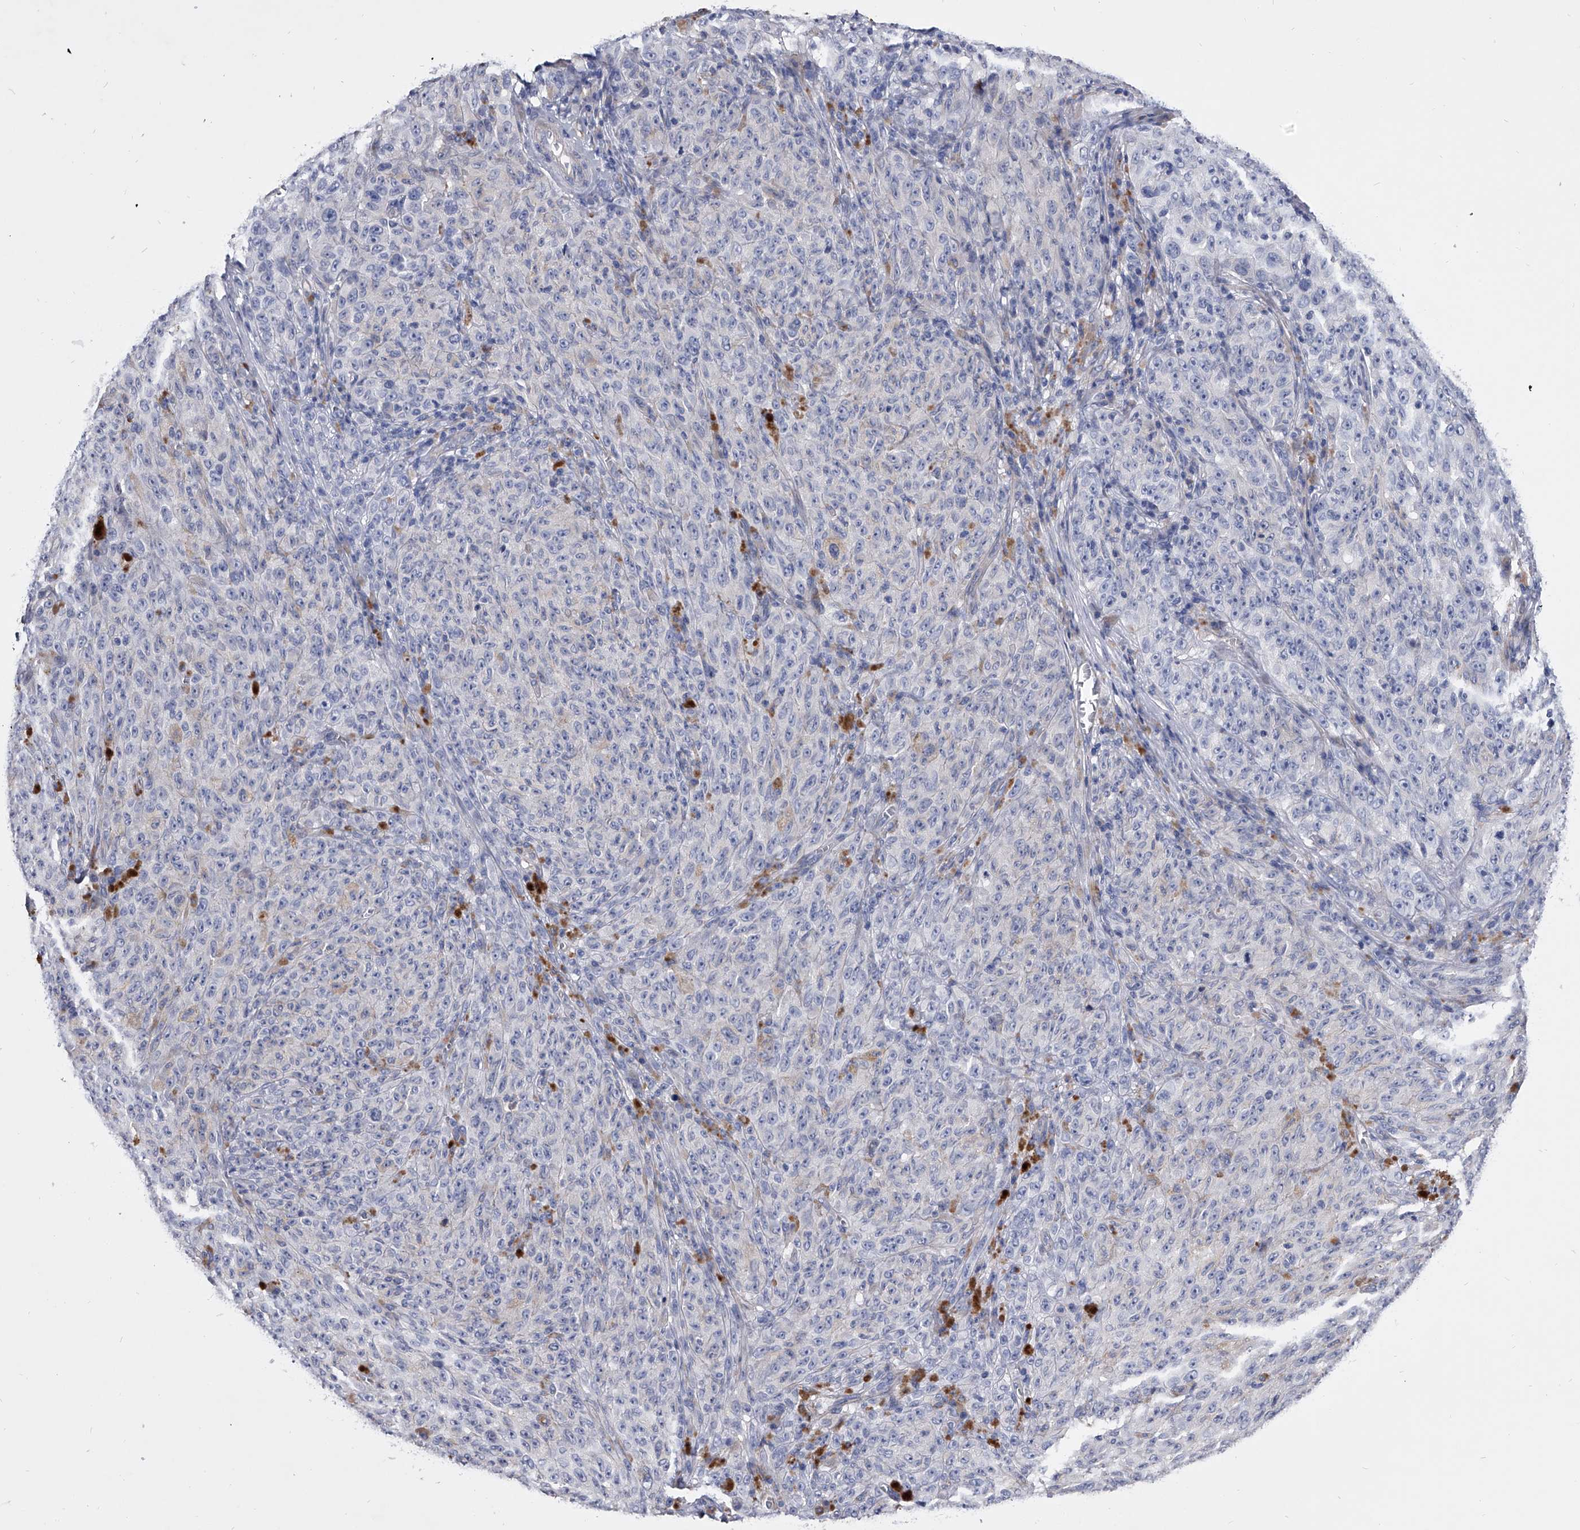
{"staining": {"intensity": "negative", "quantity": "none", "location": "none"}, "tissue": "melanoma", "cell_type": "Tumor cells", "image_type": "cancer", "snomed": [{"axis": "morphology", "description": "Malignant melanoma, NOS"}, {"axis": "topography", "description": "Skin"}], "caption": "The micrograph exhibits no staining of tumor cells in melanoma.", "gene": "EFCAB7", "patient": {"sex": "female", "age": 82}}